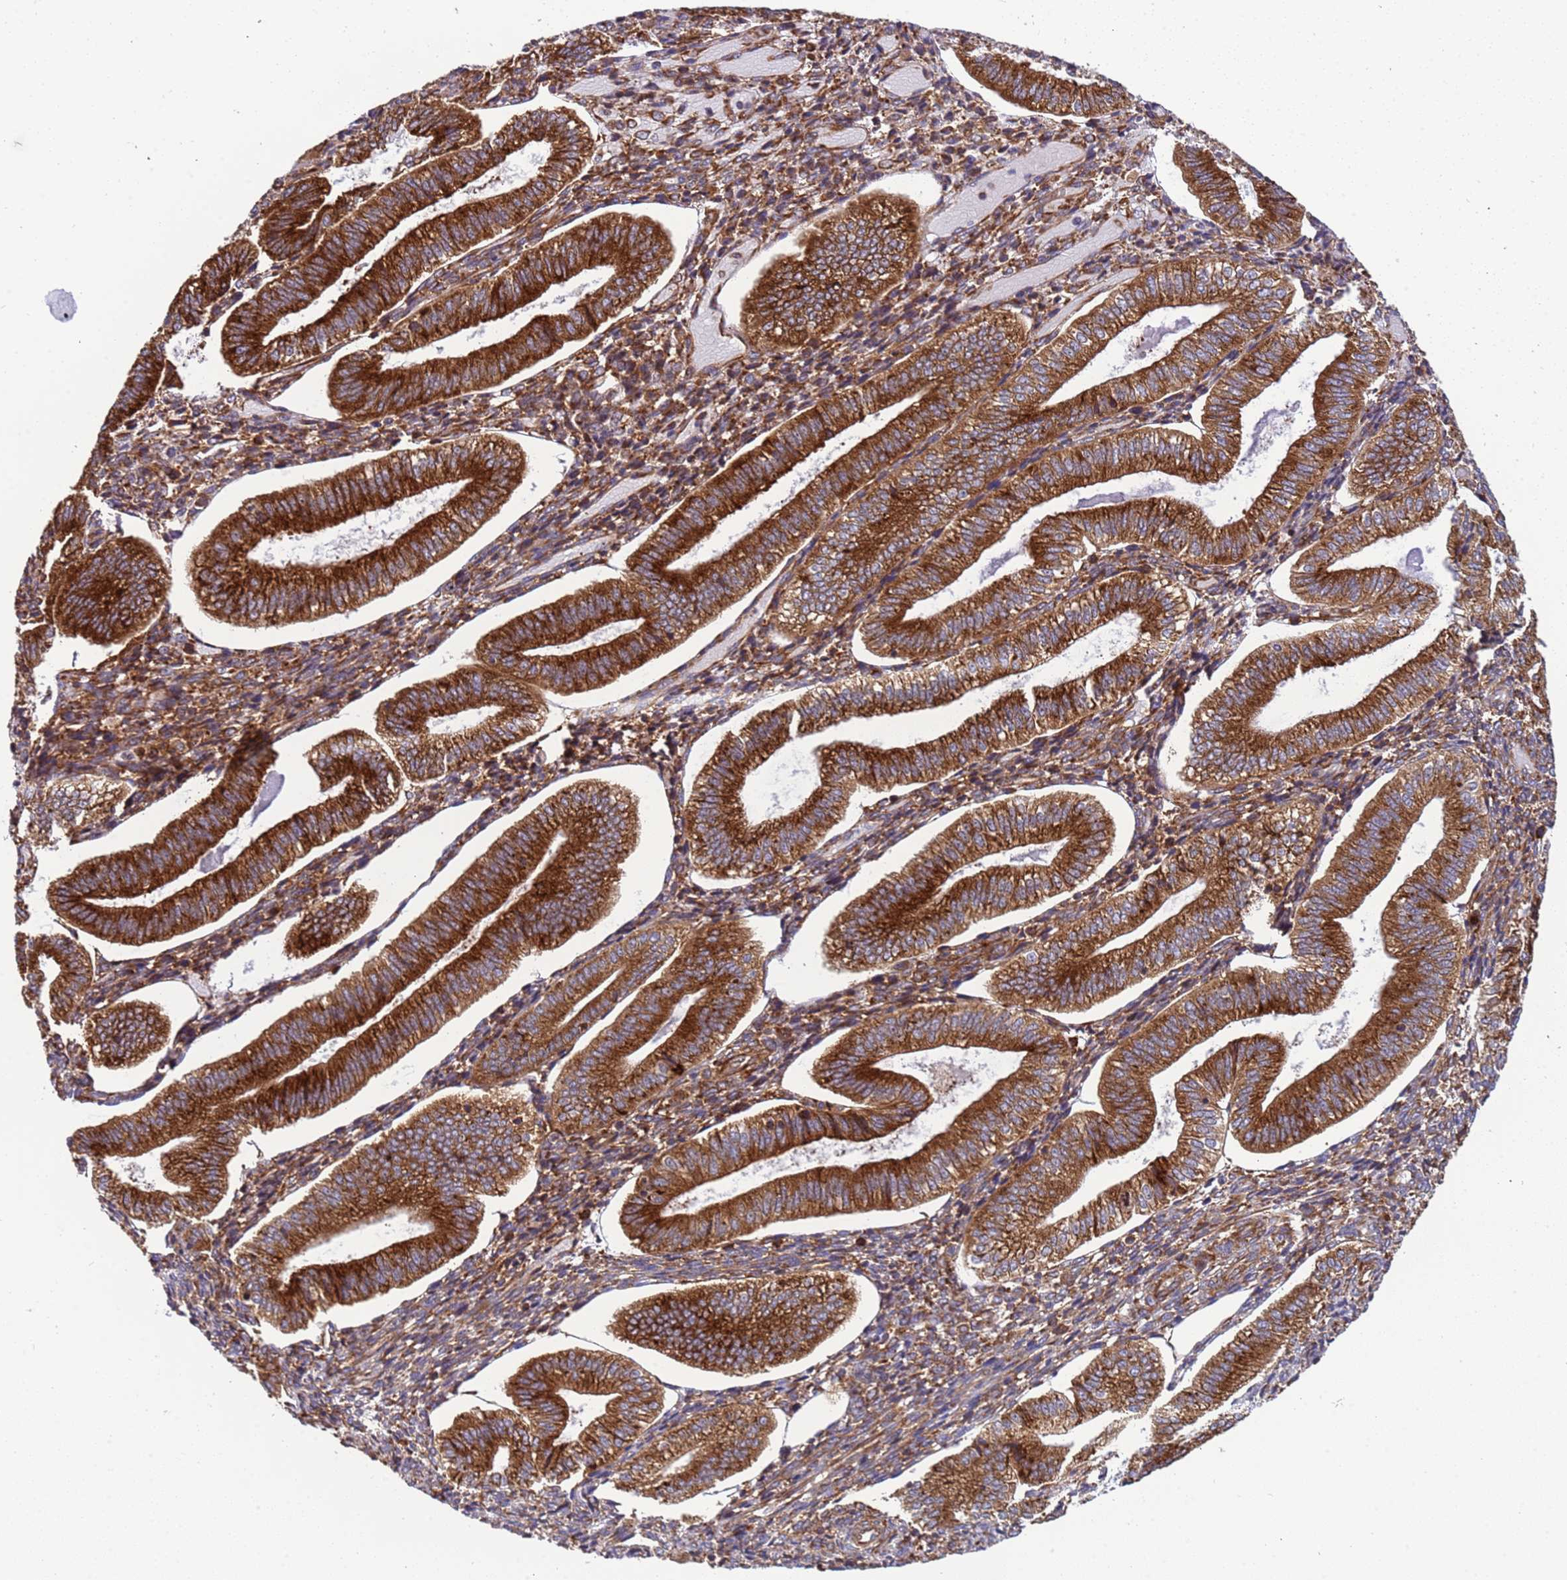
{"staining": {"intensity": "strong", "quantity": ">75%", "location": "cytoplasmic/membranous"}, "tissue": "endometrium", "cell_type": "Cells in endometrial stroma", "image_type": "normal", "snomed": [{"axis": "morphology", "description": "Normal tissue, NOS"}, {"axis": "topography", "description": "Endometrium"}], "caption": "Endometrium stained with a brown dye displays strong cytoplasmic/membranous positive staining in approximately >75% of cells in endometrial stroma.", "gene": "RPL36", "patient": {"sex": "female", "age": 34}}